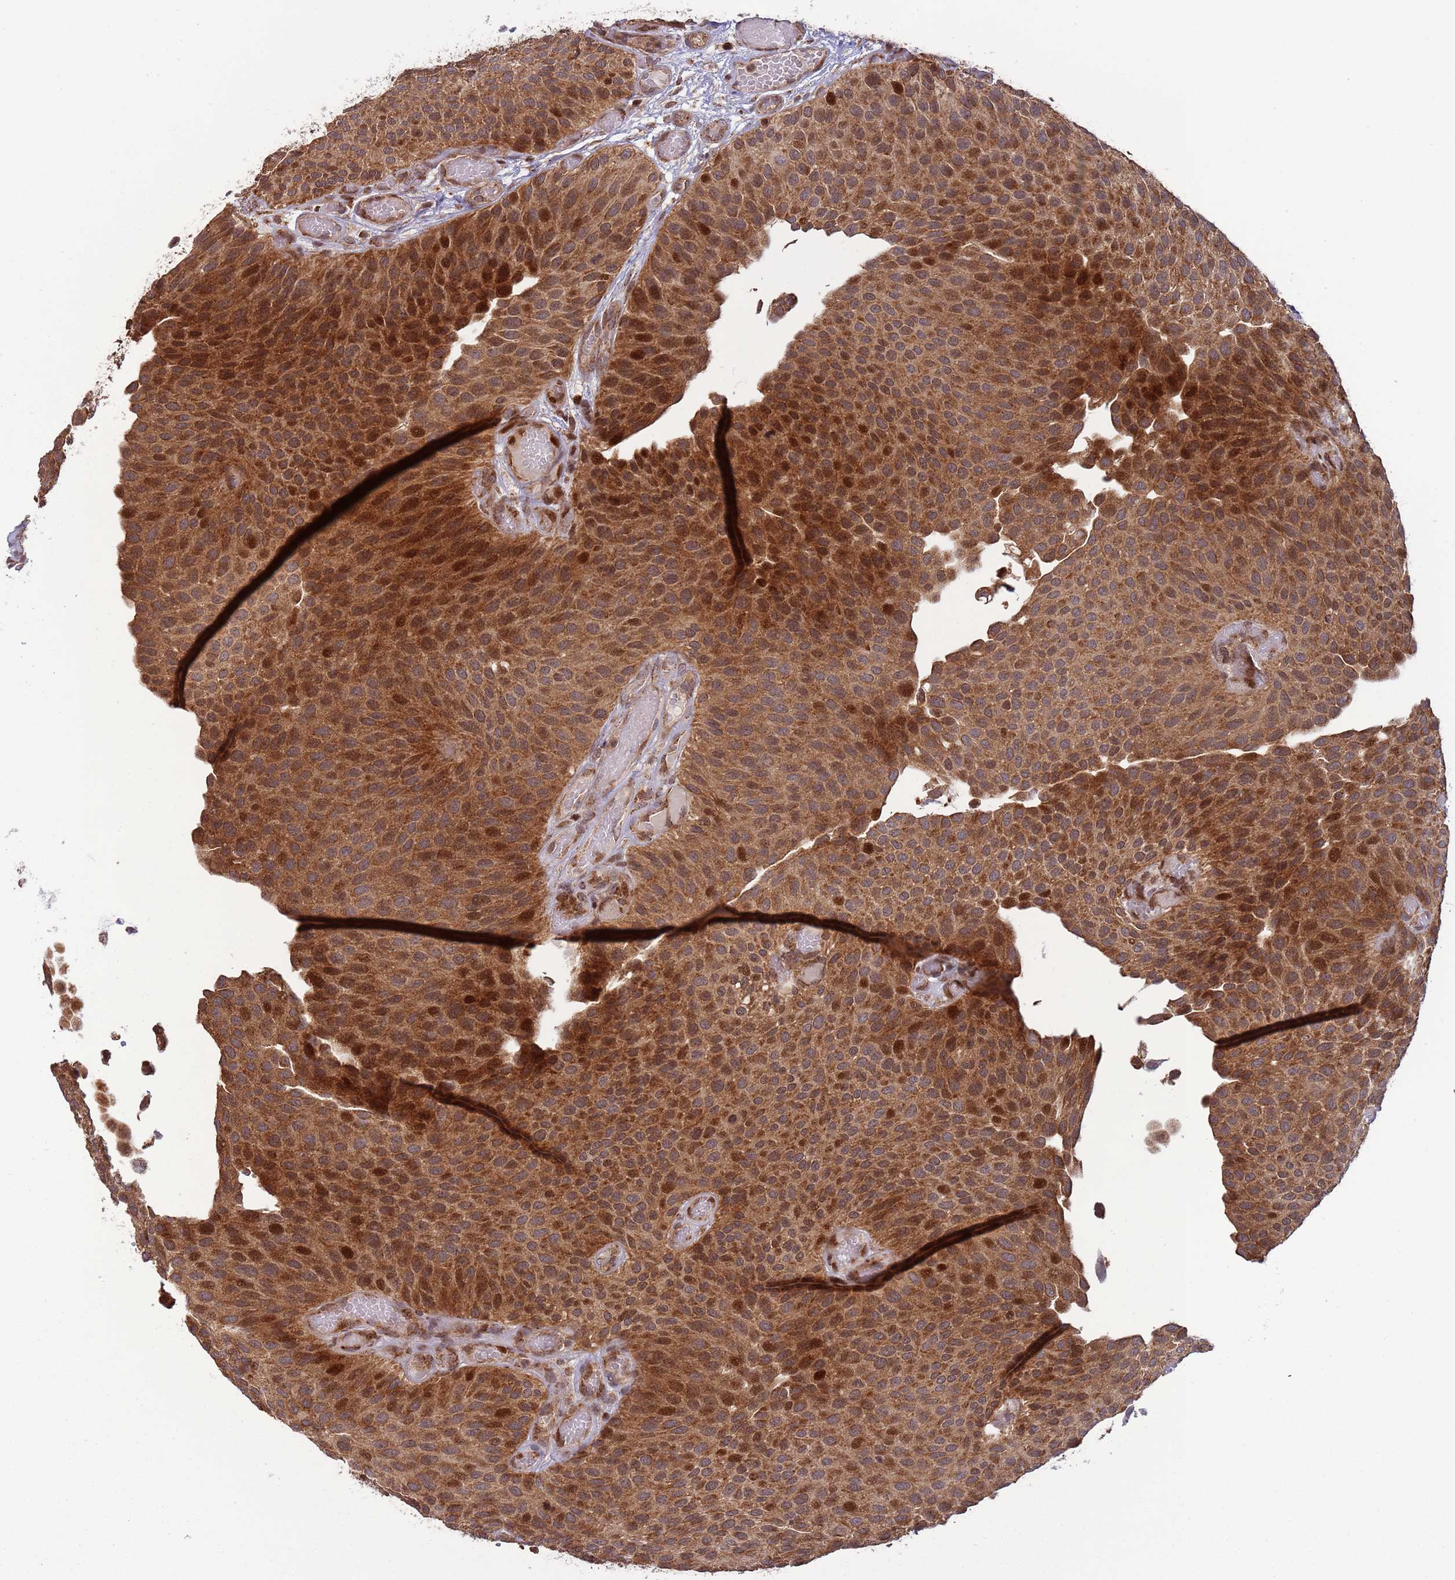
{"staining": {"intensity": "strong", "quantity": ">75%", "location": "cytoplasmic/membranous,nuclear"}, "tissue": "urothelial cancer", "cell_type": "Tumor cells", "image_type": "cancer", "snomed": [{"axis": "morphology", "description": "Urothelial carcinoma, Low grade"}, {"axis": "topography", "description": "Urinary bladder"}], "caption": "Protein staining of urothelial cancer tissue shows strong cytoplasmic/membranous and nuclear expression in about >75% of tumor cells.", "gene": "RCOR2", "patient": {"sex": "male", "age": 89}}